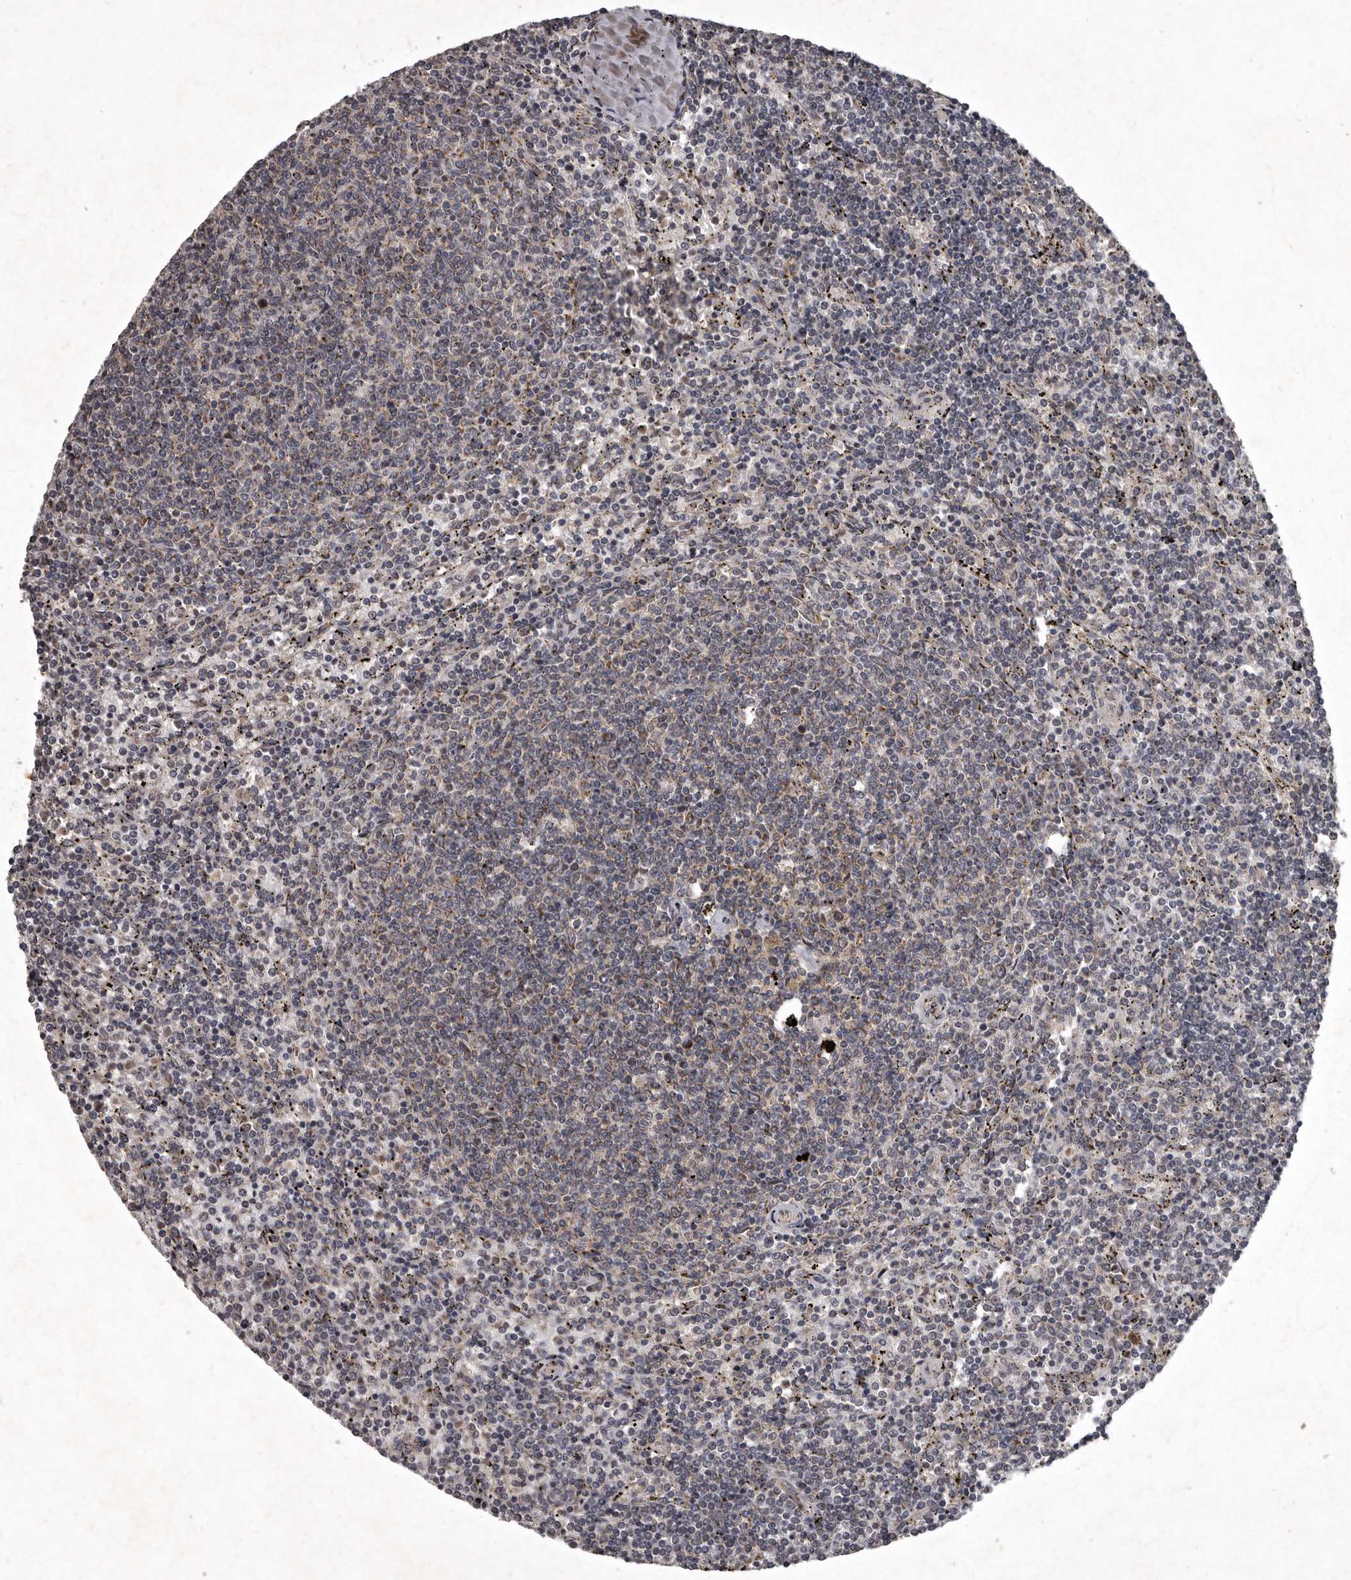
{"staining": {"intensity": "negative", "quantity": "none", "location": "none"}, "tissue": "lymphoma", "cell_type": "Tumor cells", "image_type": "cancer", "snomed": [{"axis": "morphology", "description": "Malignant lymphoma, non-Hodgkin's type, Low grade"}, {"axis": "topography", "description": "Spleen"}], "caption": "Immunohistochemistry of lymphoma shows no staining in tumor cells. Nuclei are stained in blue.", "gene": "MRPS15", "patient": {"sex": "female", "age": 50}}